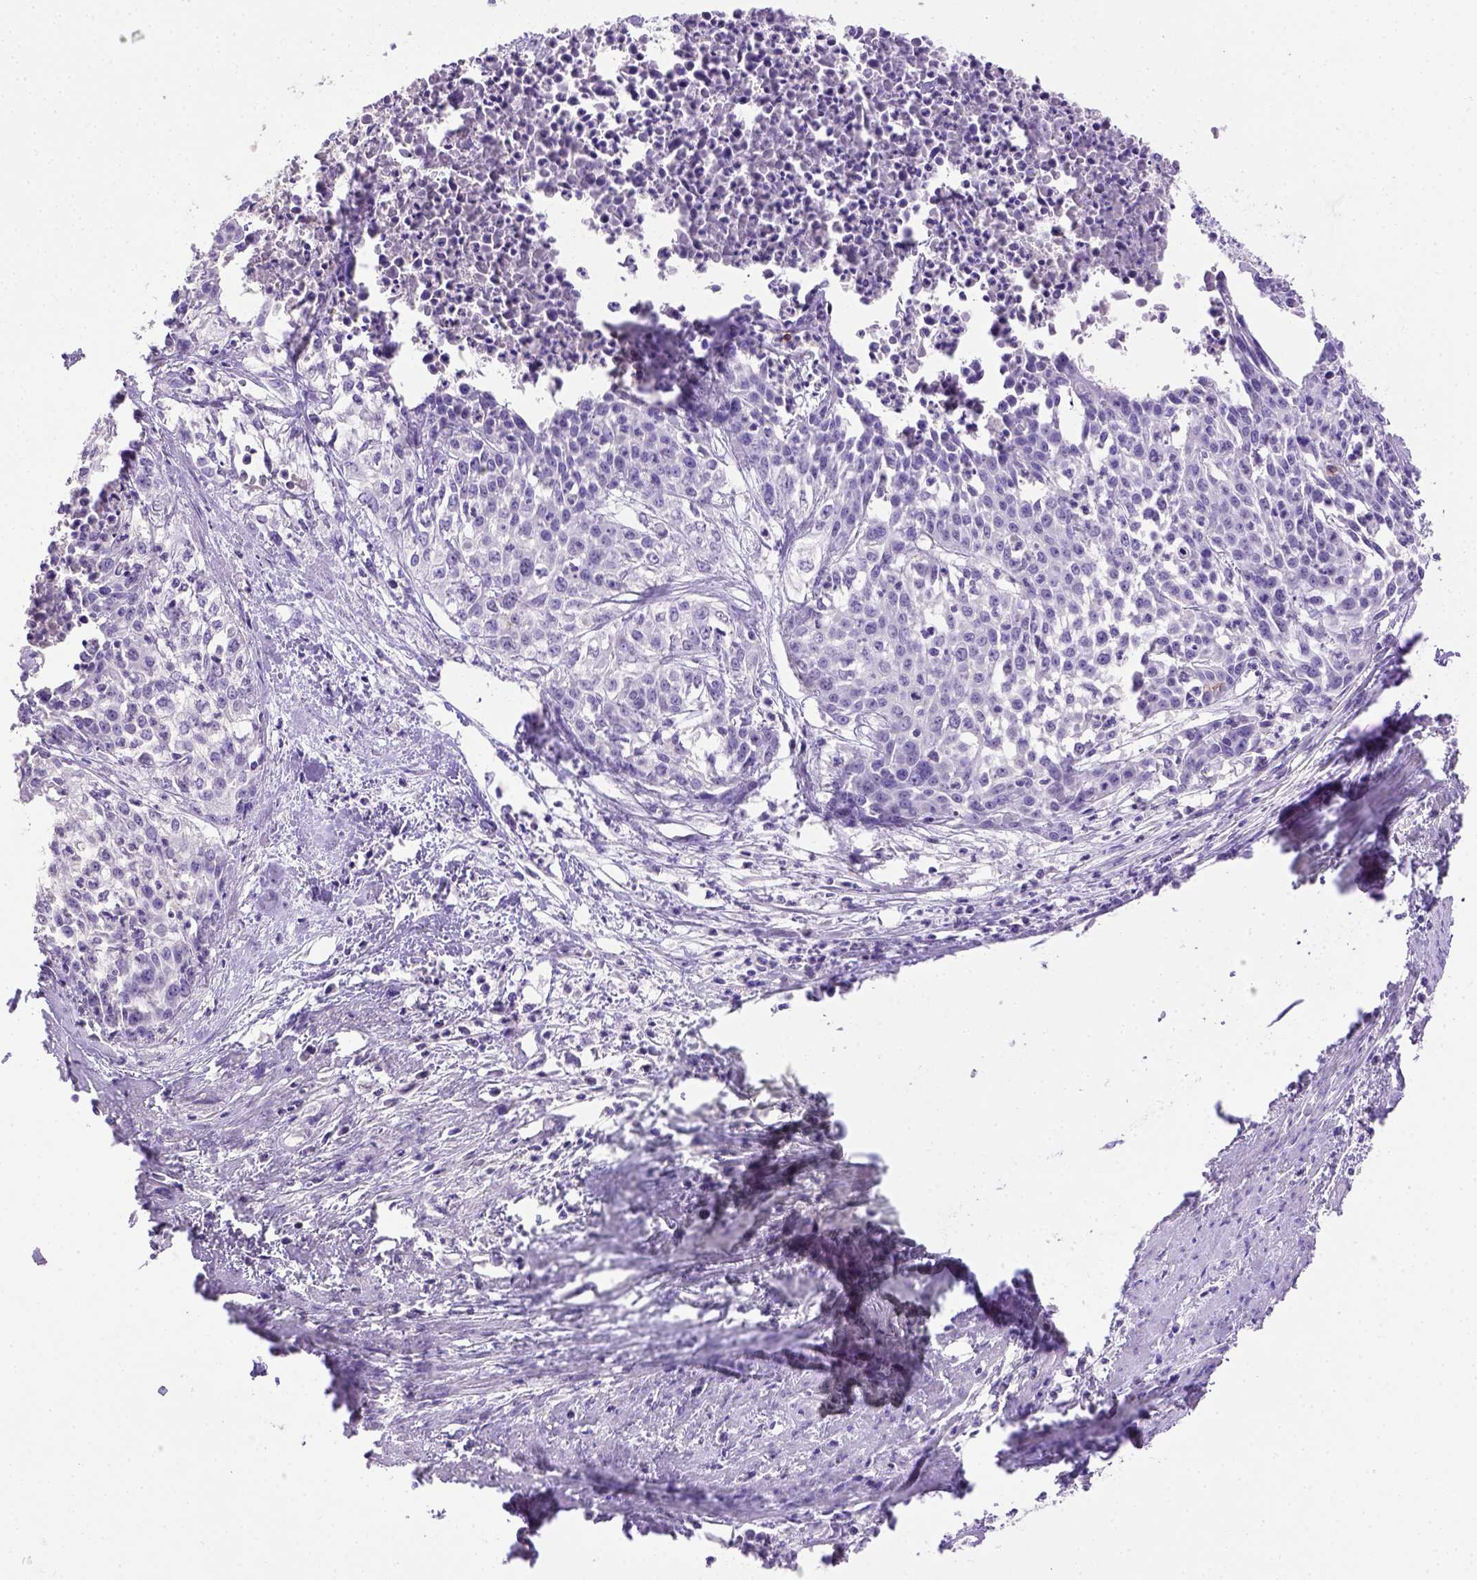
{"staining": {"intensity": "negative", "quantity": "none", "location": "none"}, "tissue": "cervical cancer", "cell_type": "Tumor cells", "image_type": "cancer", "snomed": [{"axis": "morphology", "description": "Squamous cell carcinoma, NOS"}, {"axis": "topography", "description": "Cervix"}], "caption": "DAB immunohistochemical staining of human cervical cancer reveals no significant expression in tumor cells.", "gene": "B3GAT1", "patient": {"sex": "female", "age": 39}}